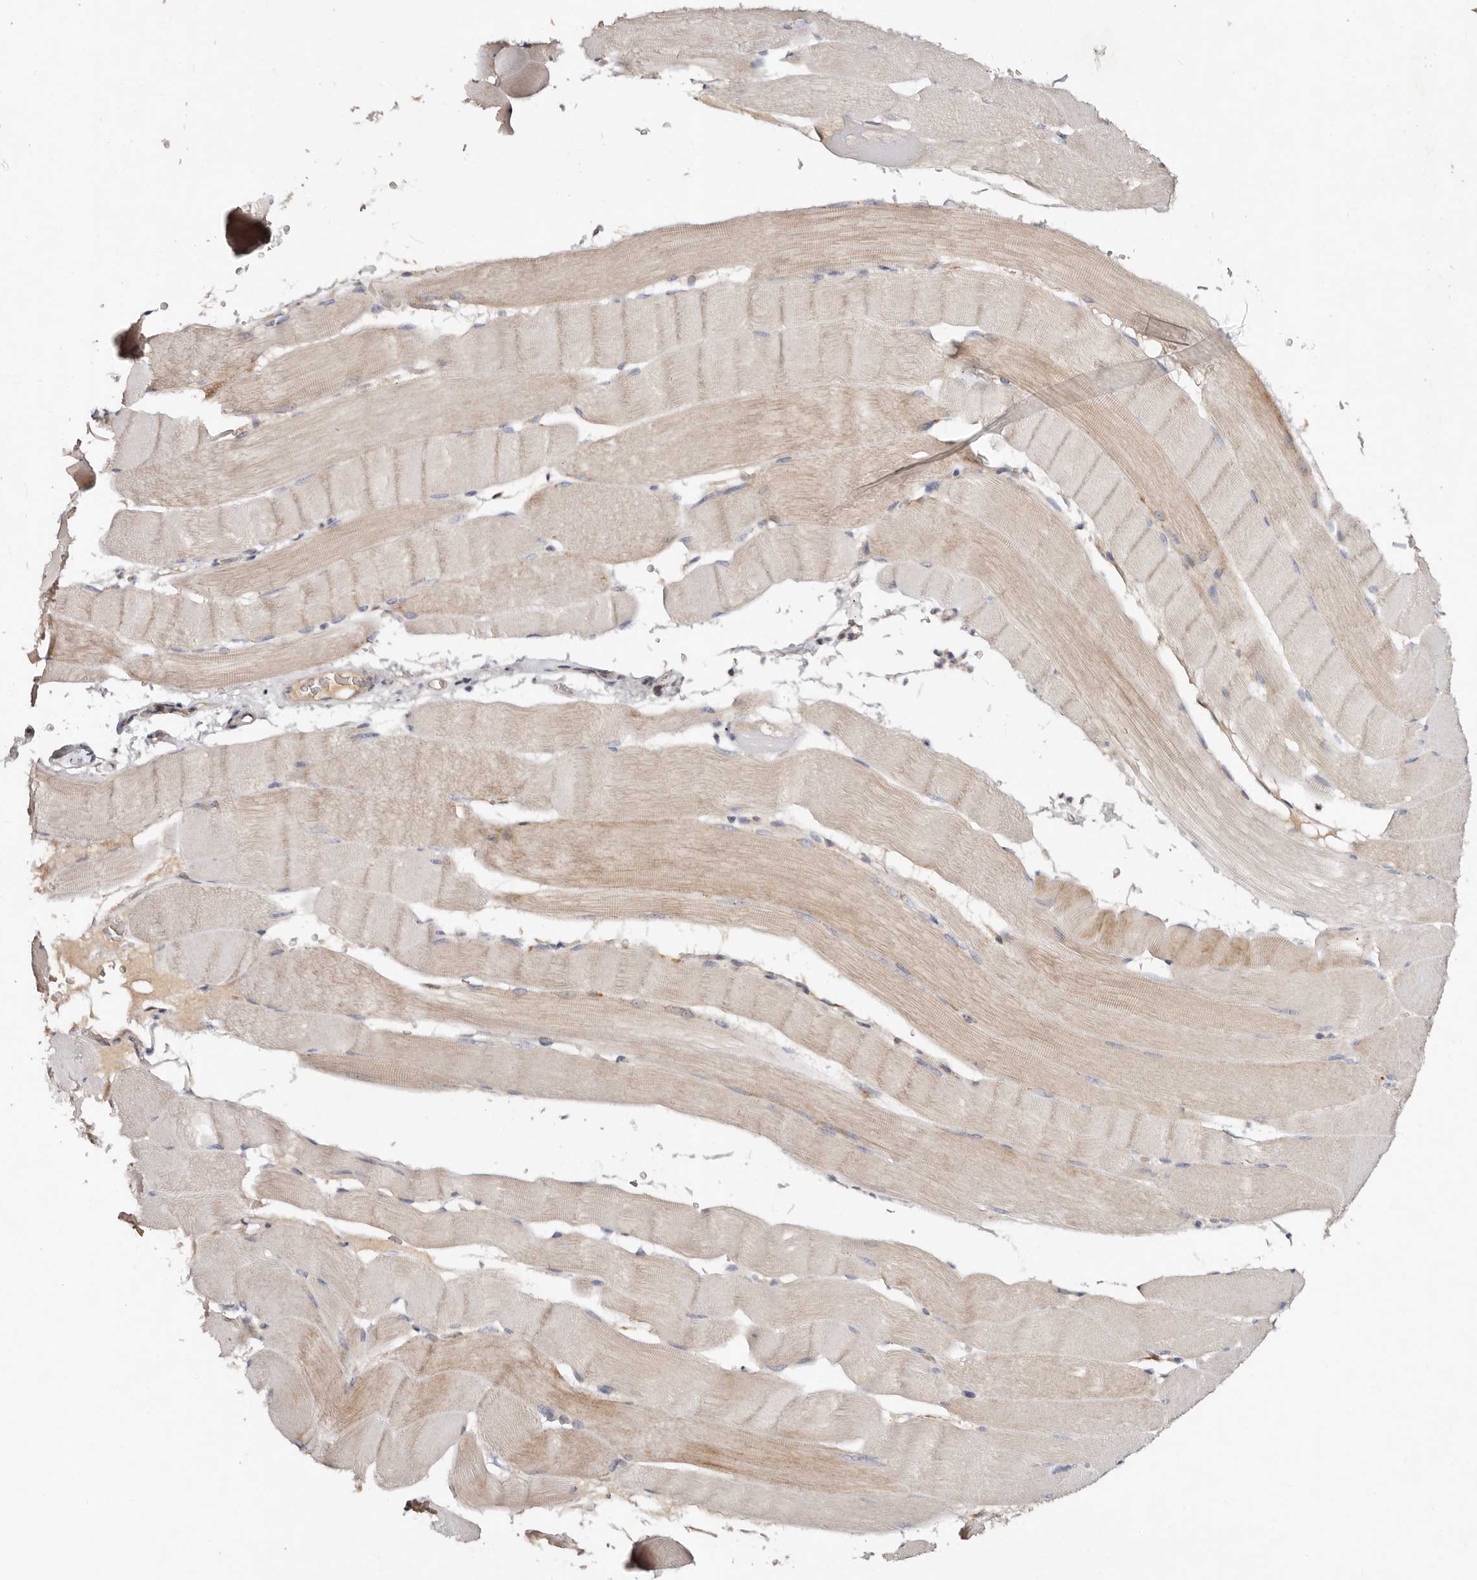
{"staining": {"intensity": "weak", "quantity": "25%-75%", "location": "cytoplasmic/membranous"}, "tissue": "skeletal muscle", "cell_type": "Myocytes", "image_type": "normal", "snomed": [{"axis": "morphology", "description": "Normal tissue, NOS"}, {"axis": "topography", "description": "Skeletal muscle"}], "caption": "Normal skeletal muscle displays weak cytoplasmic/membranous staining in approximately 25%-75% of myocytes.", "gene": "SERPINH1", "patient": {"sex": "male", "age": 62}}